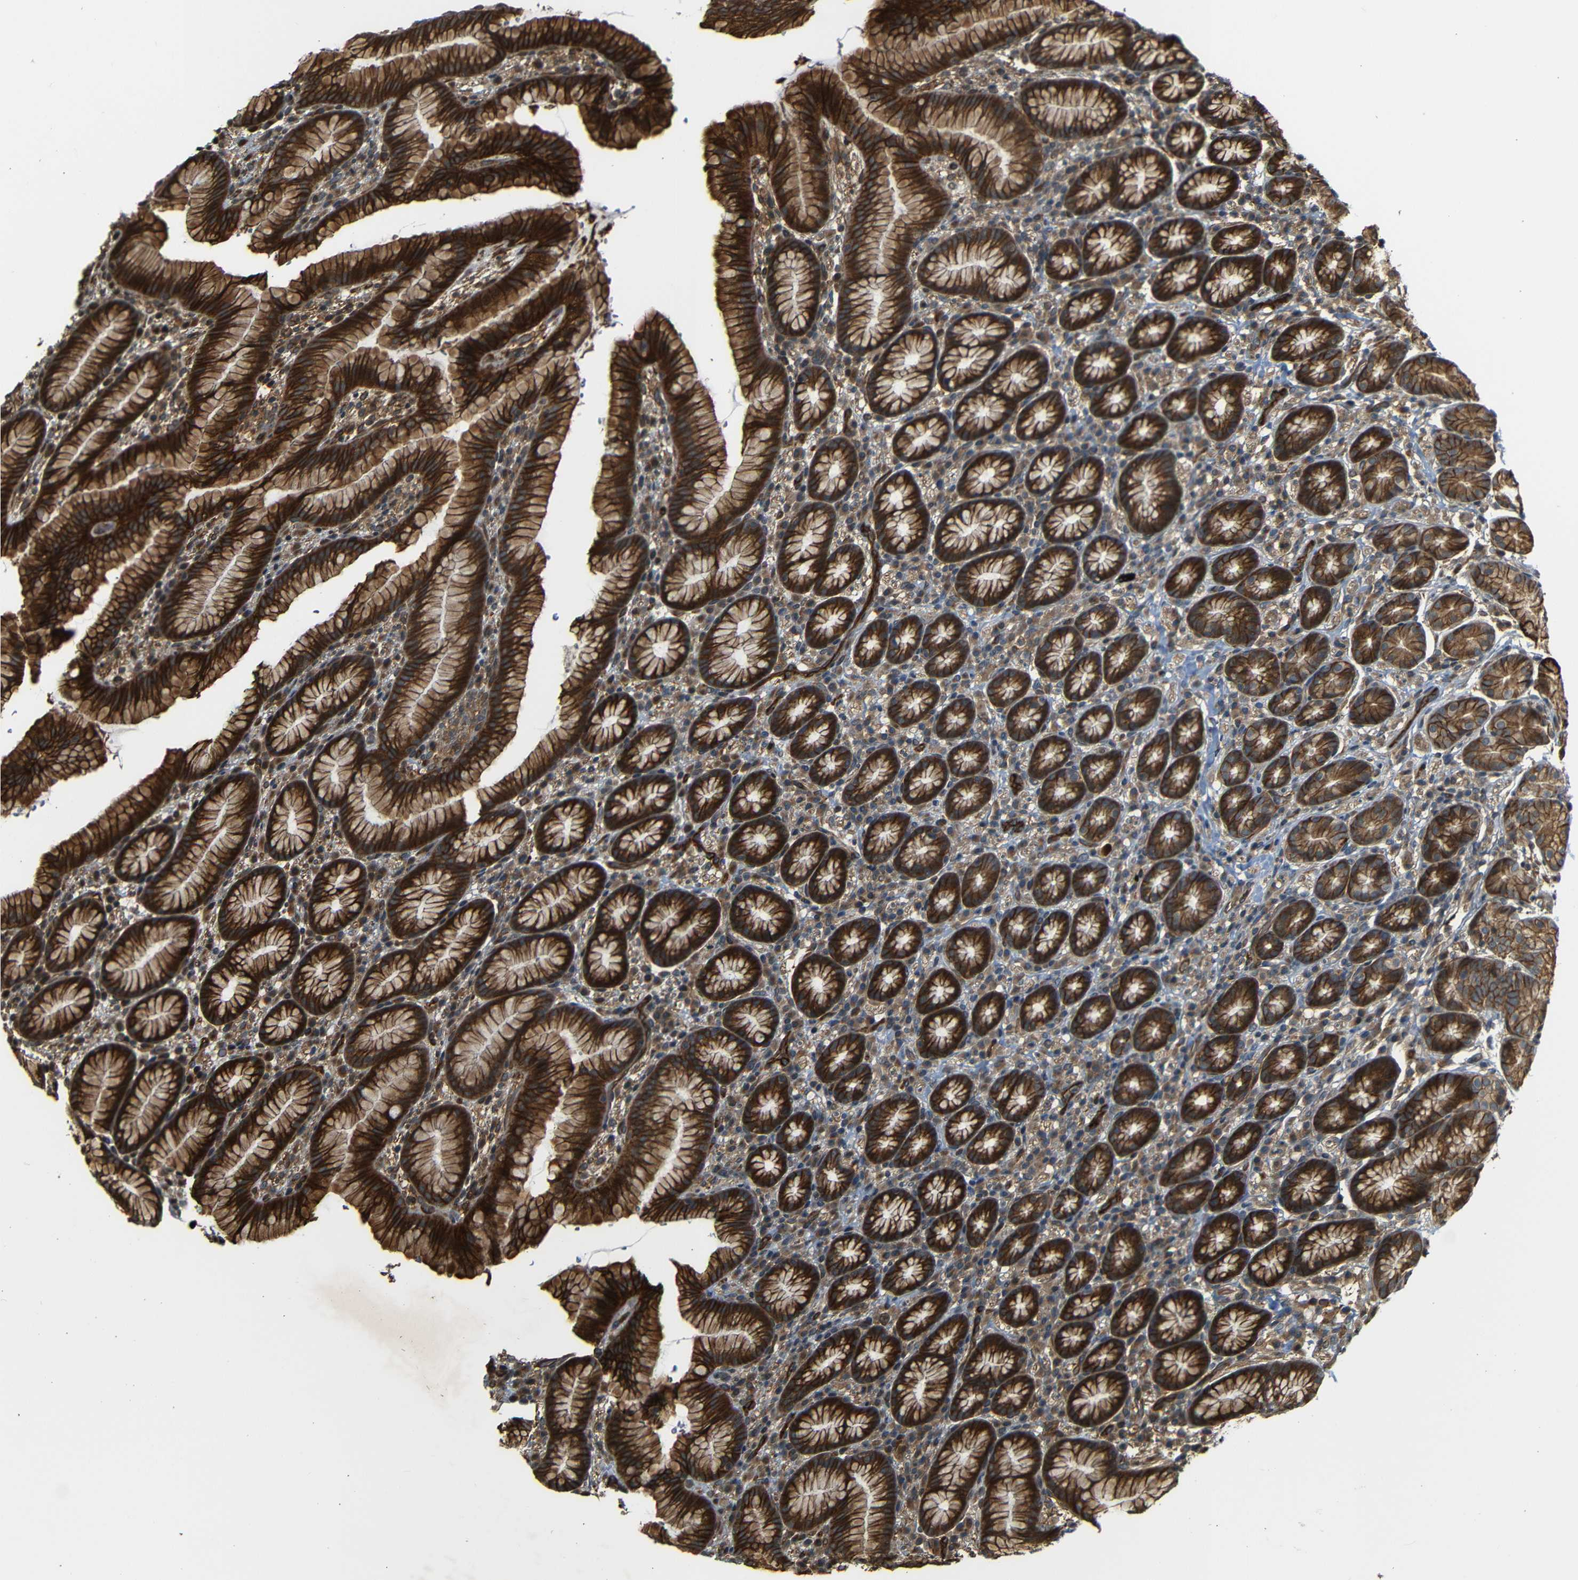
{"staining": {"intensity": "strong", "quantity": ">75%", "location": "cytoplasmic/membranous"}, "tissue": "stomach", "cell_type": "Glandular cells", "image_type": "normal", "snomed": [{"axis": "morphology", "description": "Normal tissue, NOS"}, {"axis": "topography", "description": "Stomach, lower"}], "caption": "Glandular cells reveal strong cytoplasmic/membranous positivity in approximately >75% of cells in benign stomach.", "gene": "RELL1", "patient": {"sex": "male", "age": 52}}